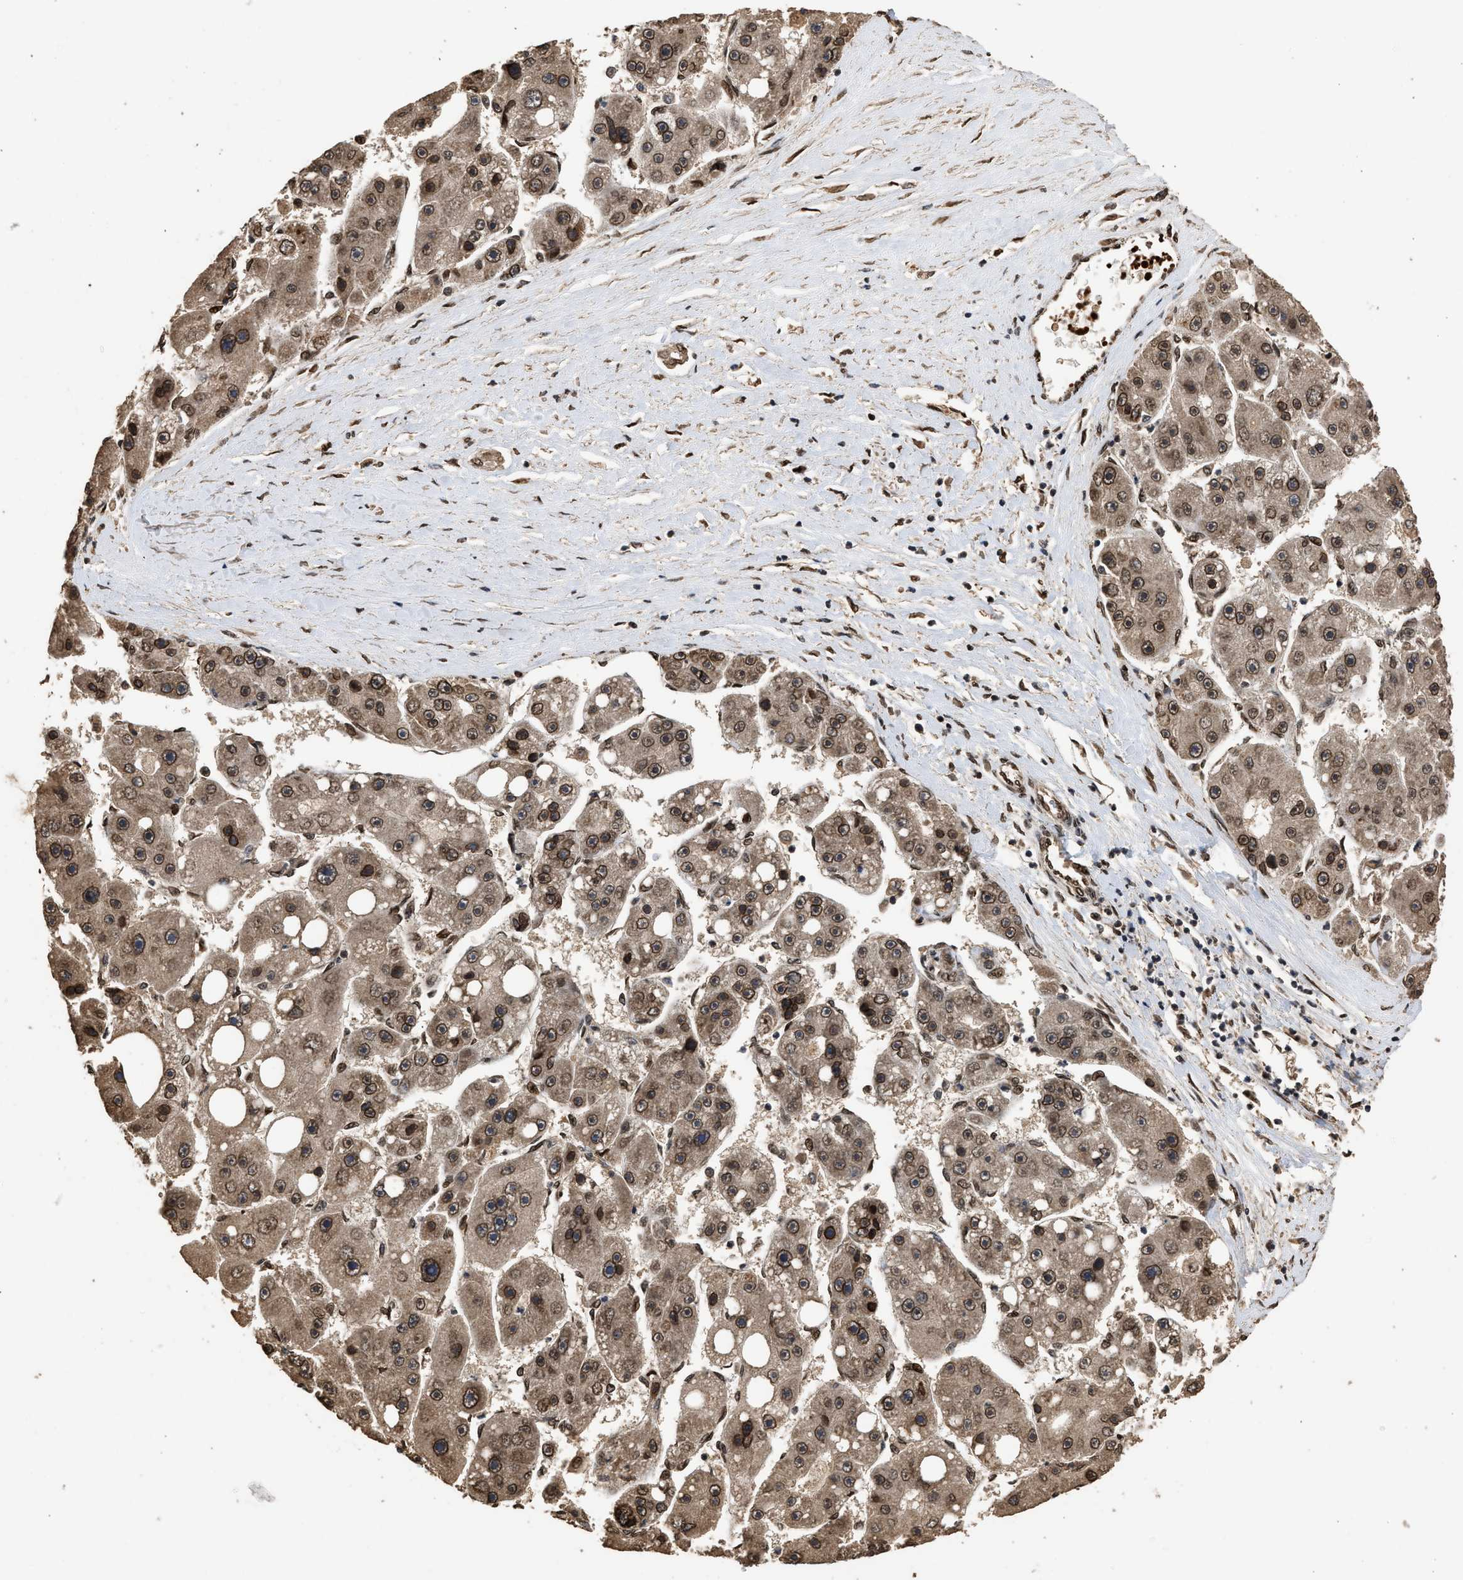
{"staining": {"intensity": "moderate", "quantity": ">75%", "location": "cytoplasmic/membranous,nuclear"}, "tissue": "liver cancer", "cell_type": "Tumor cells", "image_type": "cancer", "snomed": [{"axis": "morphology", "description": "Carcinoma, Hepatocellular, NOS"}, {"axis": "topography", "description": "Liver"}], "caption": "Protein expression analysis of human liver cancer (hepatocellular carcinoma) reveals moderate cytoplasmic/membranous and nuclear staining in approximately >75% of tumor cells.", "gene": "PPP4R3B", "patient": {"sex": "female", "age": 61}}